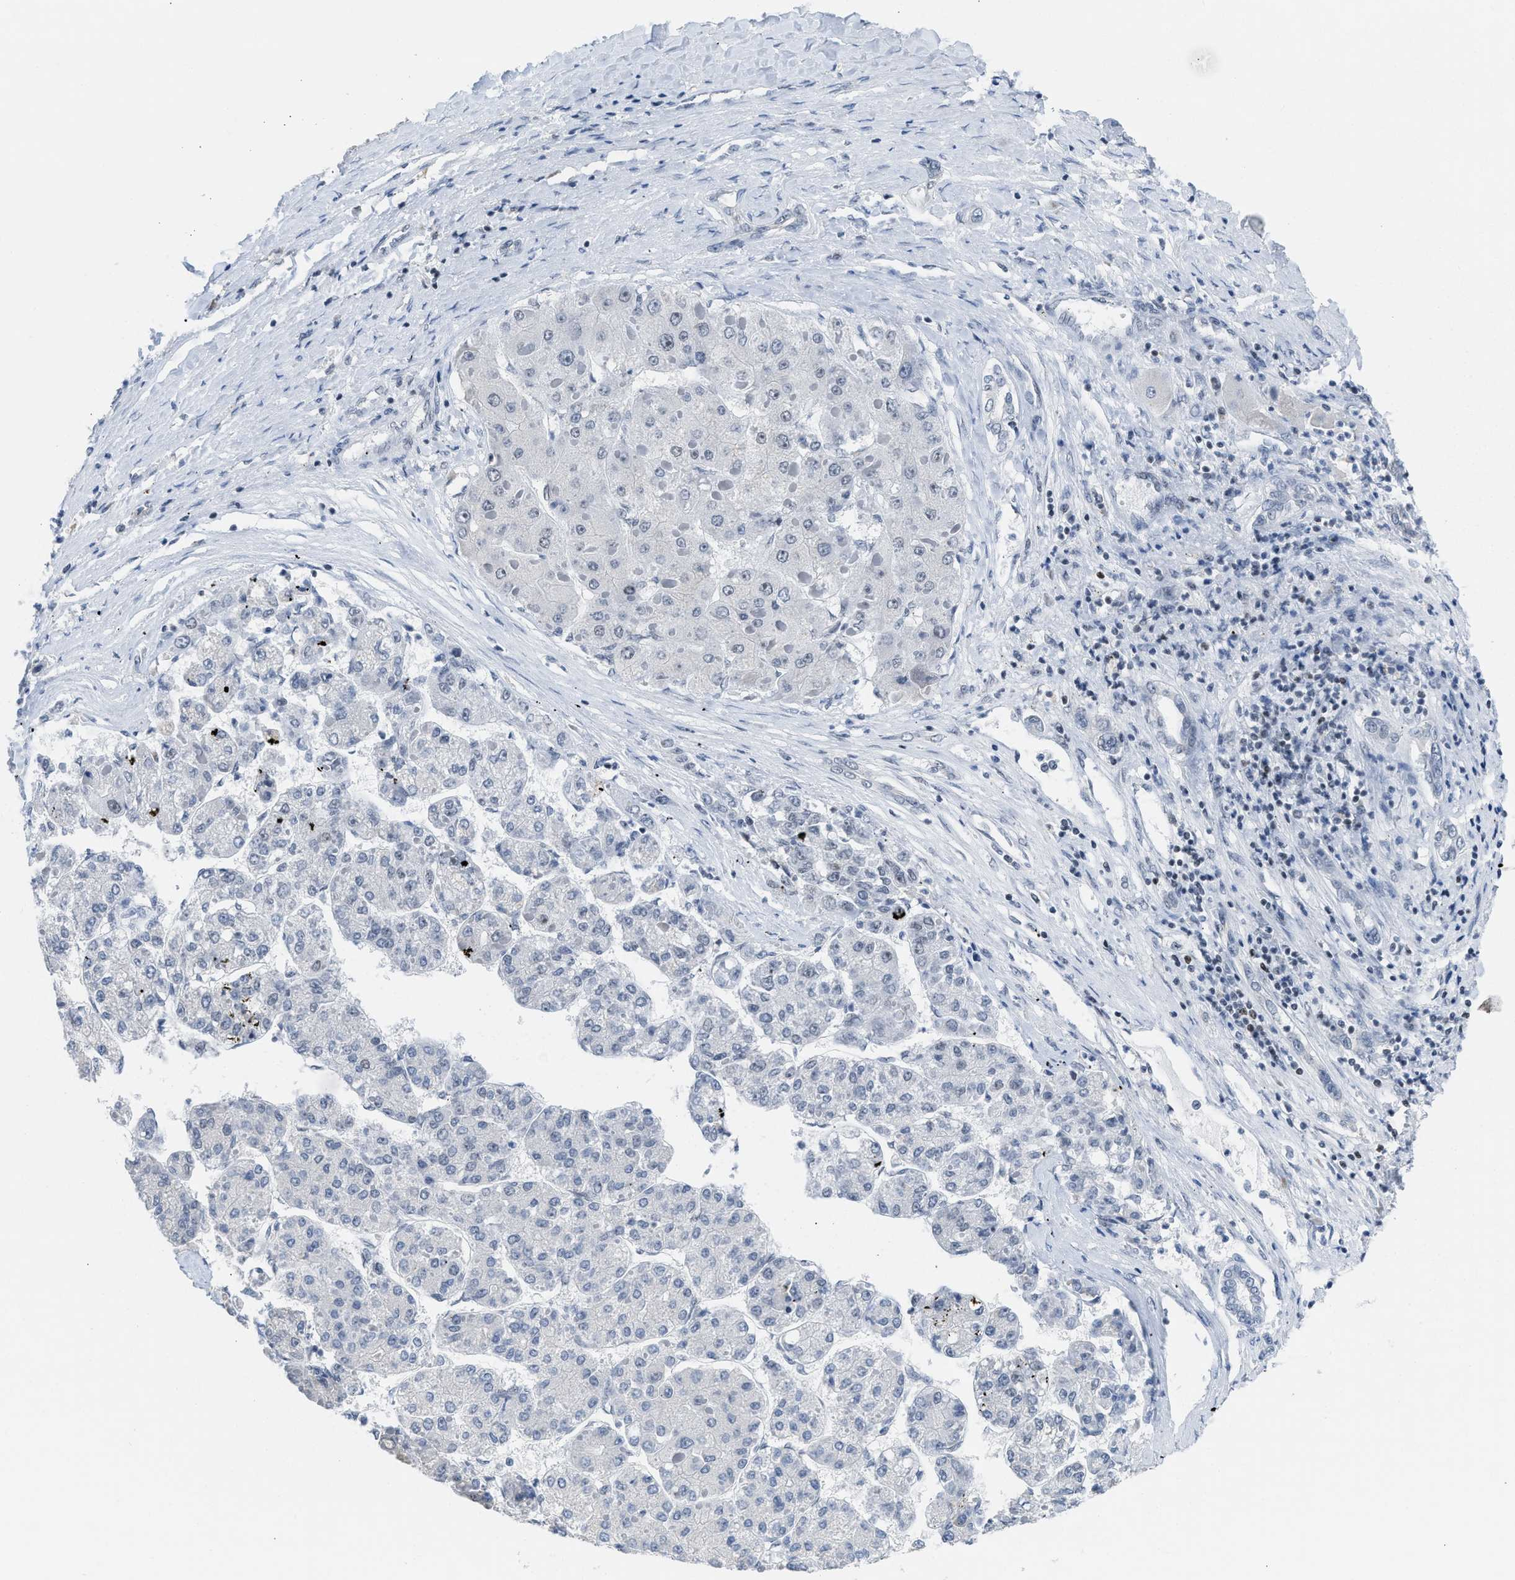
{"staining": {"intensity": "negative", "quantity": "none", "location": "none"}, "tissue": "liver cancer", "cell_type": "Tumor cells", "image_type": "cancer", "snomed": [{"axis": "morphology", "description": "Carcinoma, Hepatocellular, NOS"}, {"axis": "topography", "description": "Liver"}], "caption": "Tumor cells are negative for brown protein staining in liver hepatocellular carcinoma.", "gene": "TERF2IP", "patient": {"sex": "female", "age": 73}}